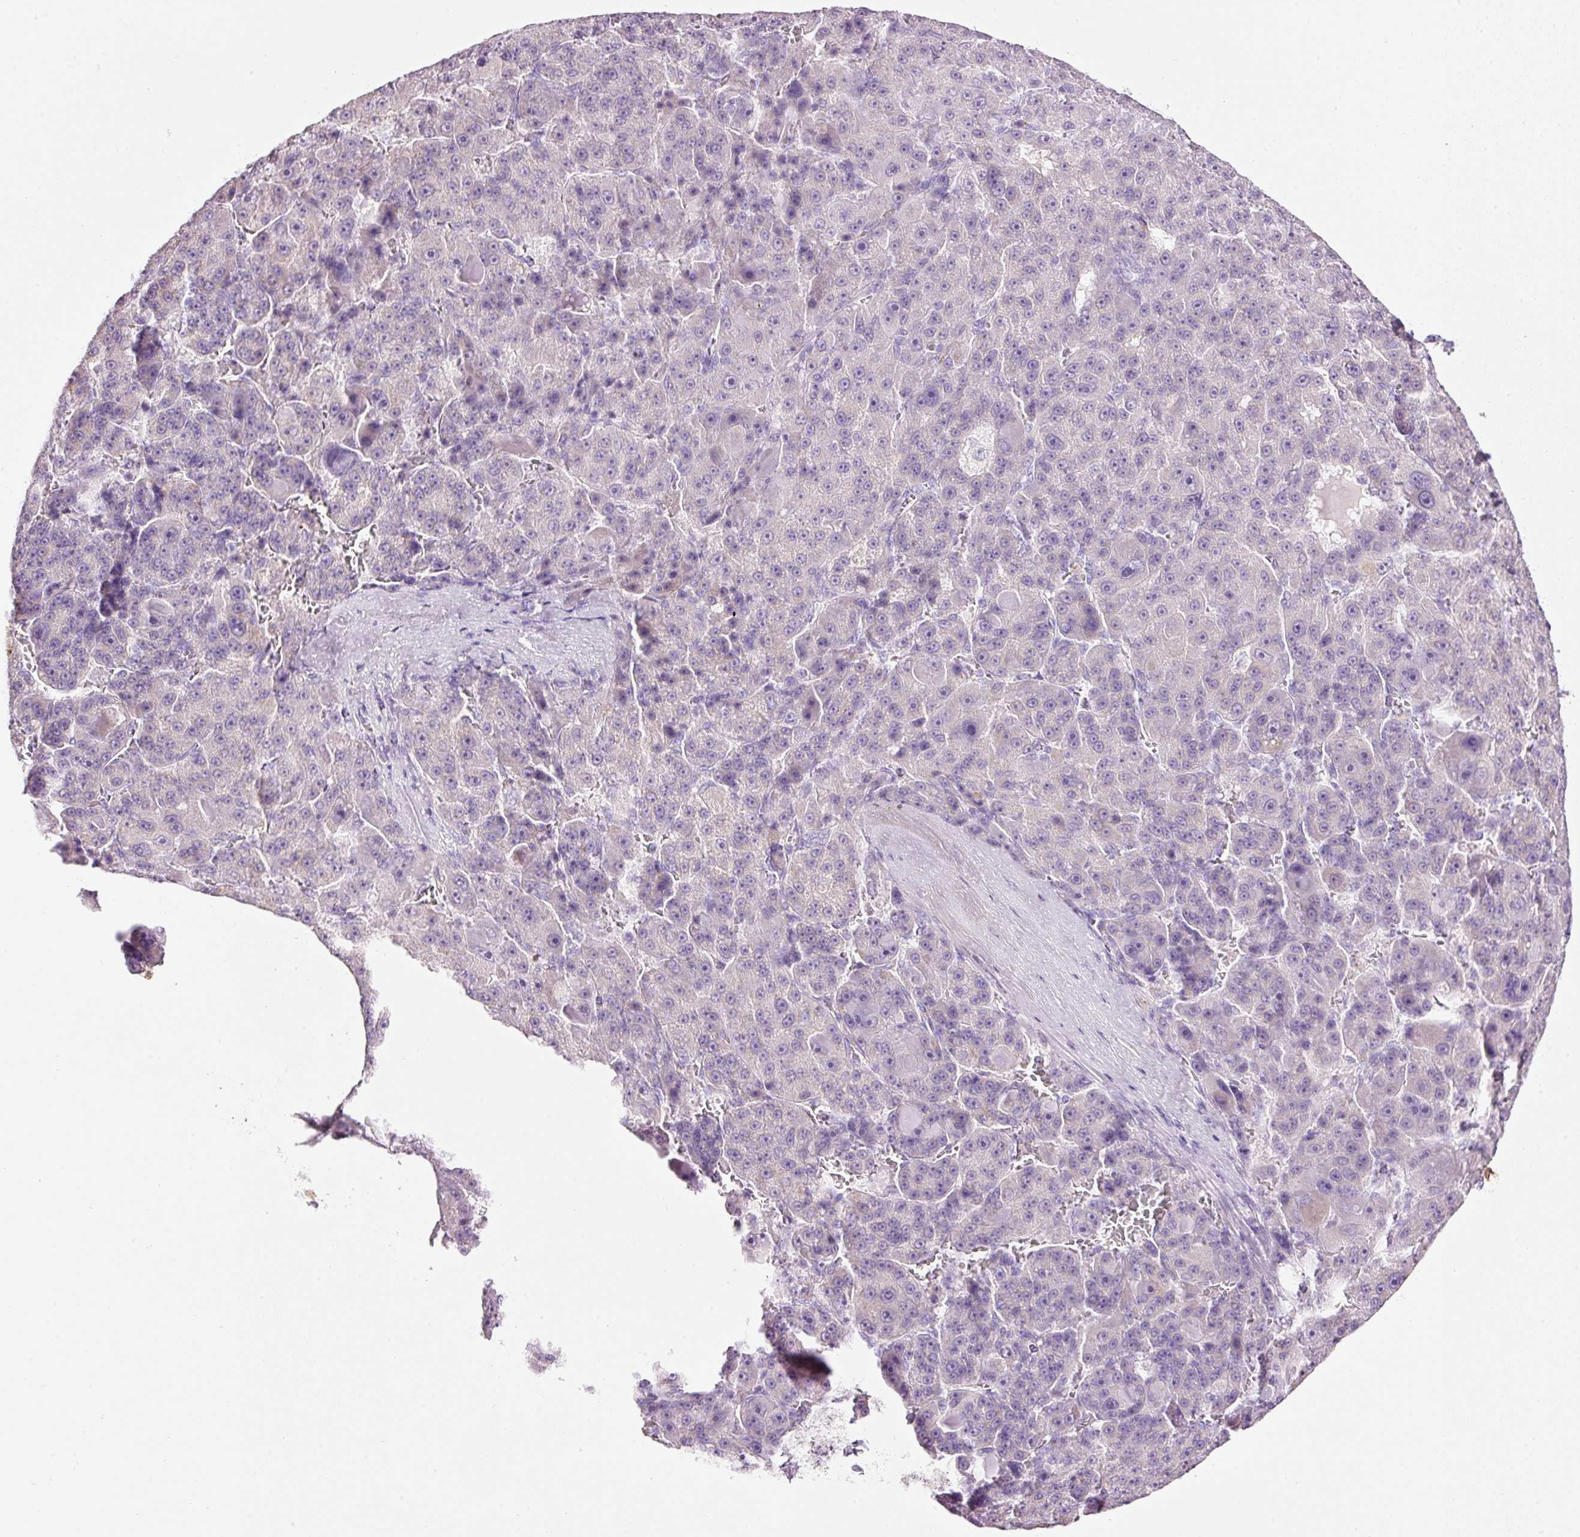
{"staining": {"intensity": "negative", "quantity": "none", "location": "none"}, "tissue": "liver cancer", "cell_type": "Tumor cells", "image_type": "cancer", "snomed": [{"axis": "morphology", "description": "Carcinoma, Hepatocellular, NOS"}, {"axis": "topography", "description": "Liver"}], "caption": "A histopathology image of human liver cancer (hepatocellular carcinoma) is negative for staining in tumor cells. Brightfield microscopy of immunohistochemistry stained with DAB (3,3'-diaminobenzidine) (brown) and hematoxylin (blue), captured at high magnification.", "gene": "CARD16", "patient": {"sex": "male", "age": 76}}